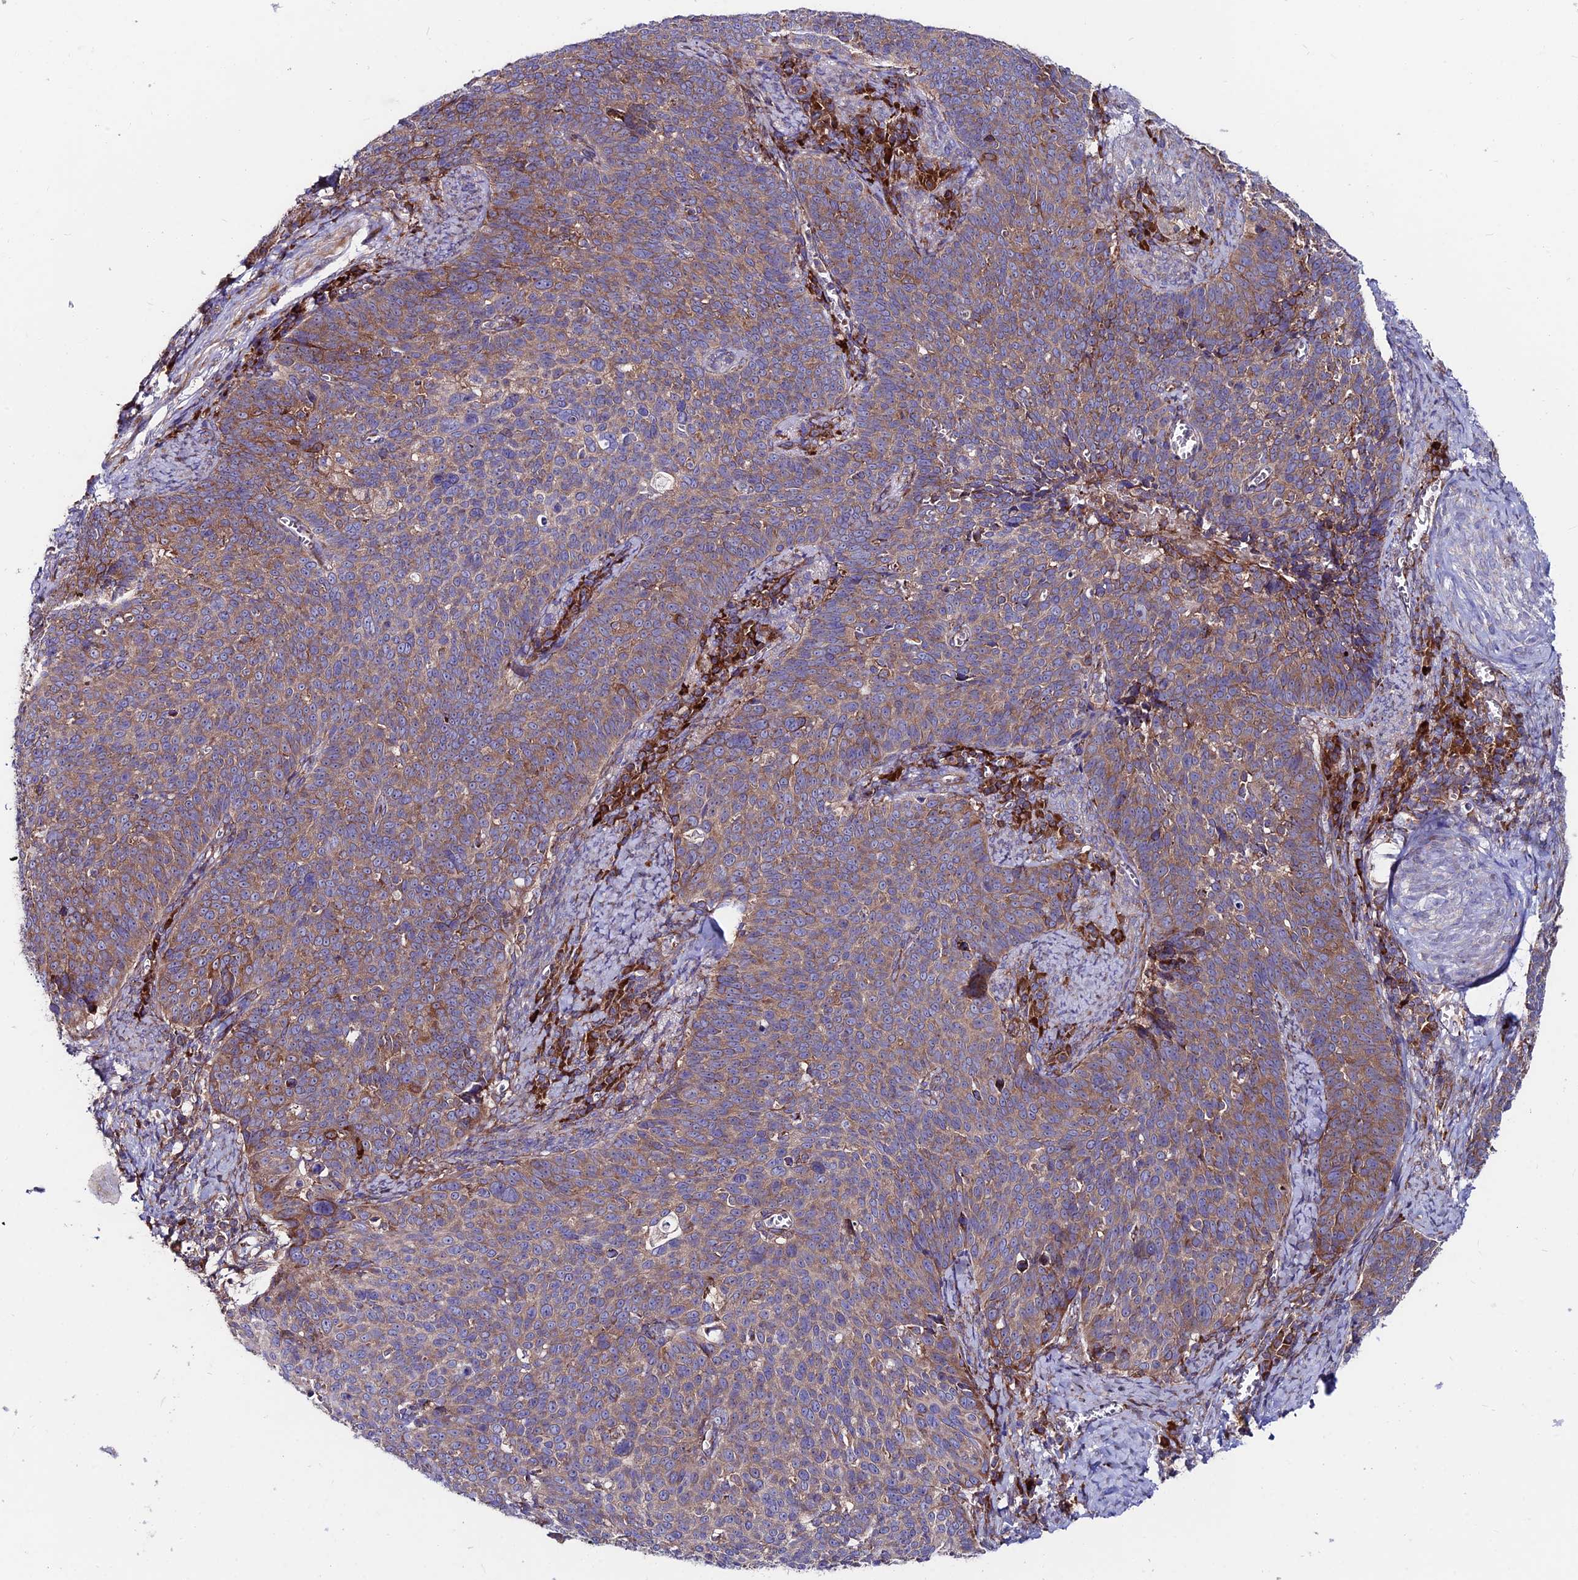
{"staining": {"intensity": "moderate", "quantity": "25%-75%", "location": "cytoplasmic/membranous"}, "tissue": "cervical cancer", "cell_type": "Tumor cells", "image_type": "cancer", "snomed": [{"axis": "morphology", "description": "Normal tissue, NOS"}, {"axis": "morphology", "description": "Squamous cell carcinoma, NOS"}, {"axis": "topography", "description": "Cervix"}], "caption": "Tumor cells exhibit moderate cytoplasmic/membranous positivity in approximately 25%-75% of cells in squamous cell carcinoma (cervical).", "gene": "EIF3K", "patient": {"sex": "female", "age": 39}}